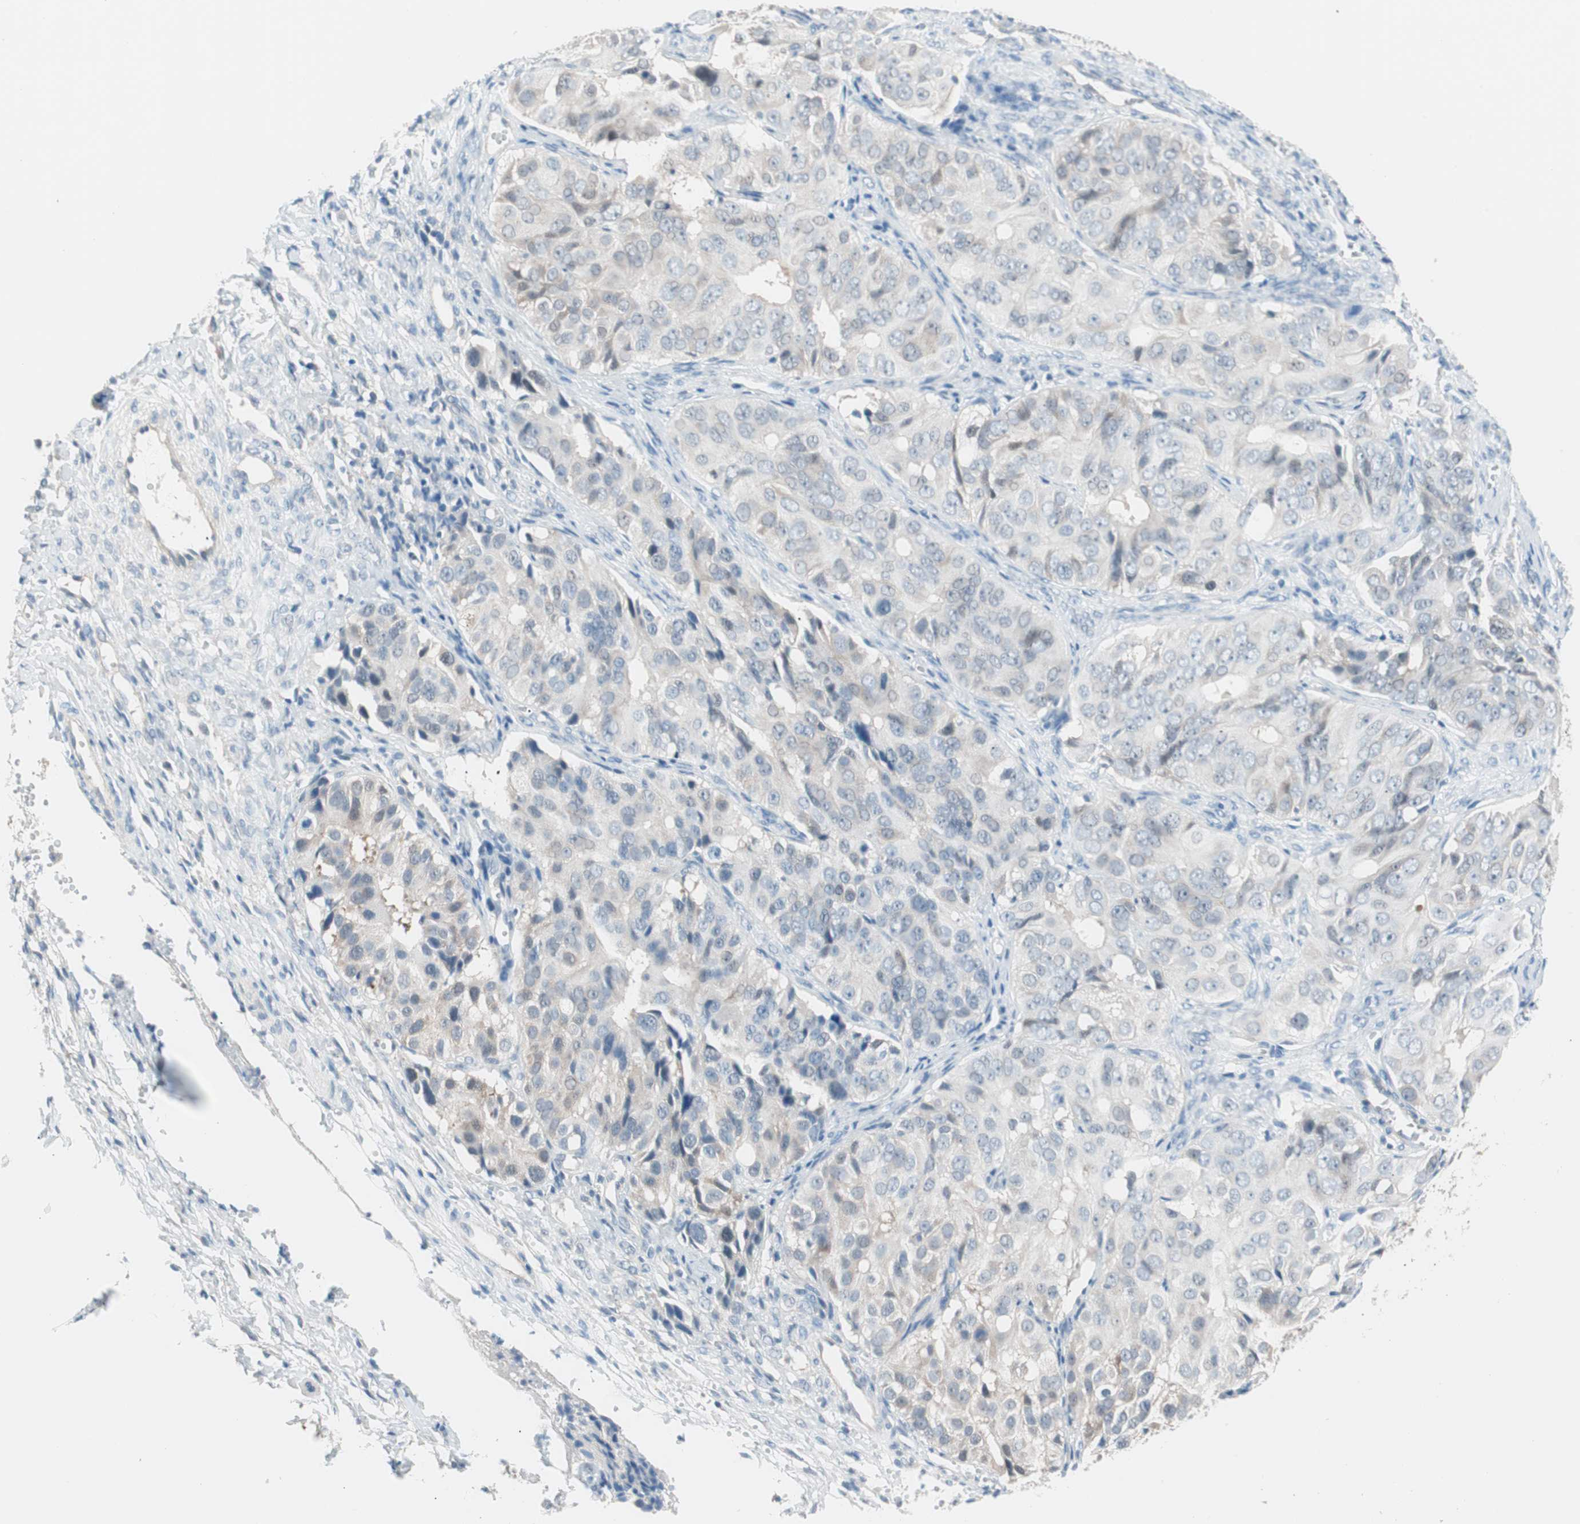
{"staining": {"intensity": "weak", "quantity": "25%-75%", "location": "cytoplasmic/membranous"}, "tissue": "ovarian cancer", "cell_type": "Tumor cells", "image_type": "cancer", "snomed": [{"axis": "morphology", "description": "Carcinoma, endometroid"}, {"axis": "topography", "description": "Ovary"}], "caption": "This photomicrograph reveals immunohistochemistry staining of human ovarian cancer, with low weak cytoplasmic/membranous positivity in approximately 25%-75% of tumor cells.", "gene": "VIL1", "patient": {"sex": "female", "age": 51}}